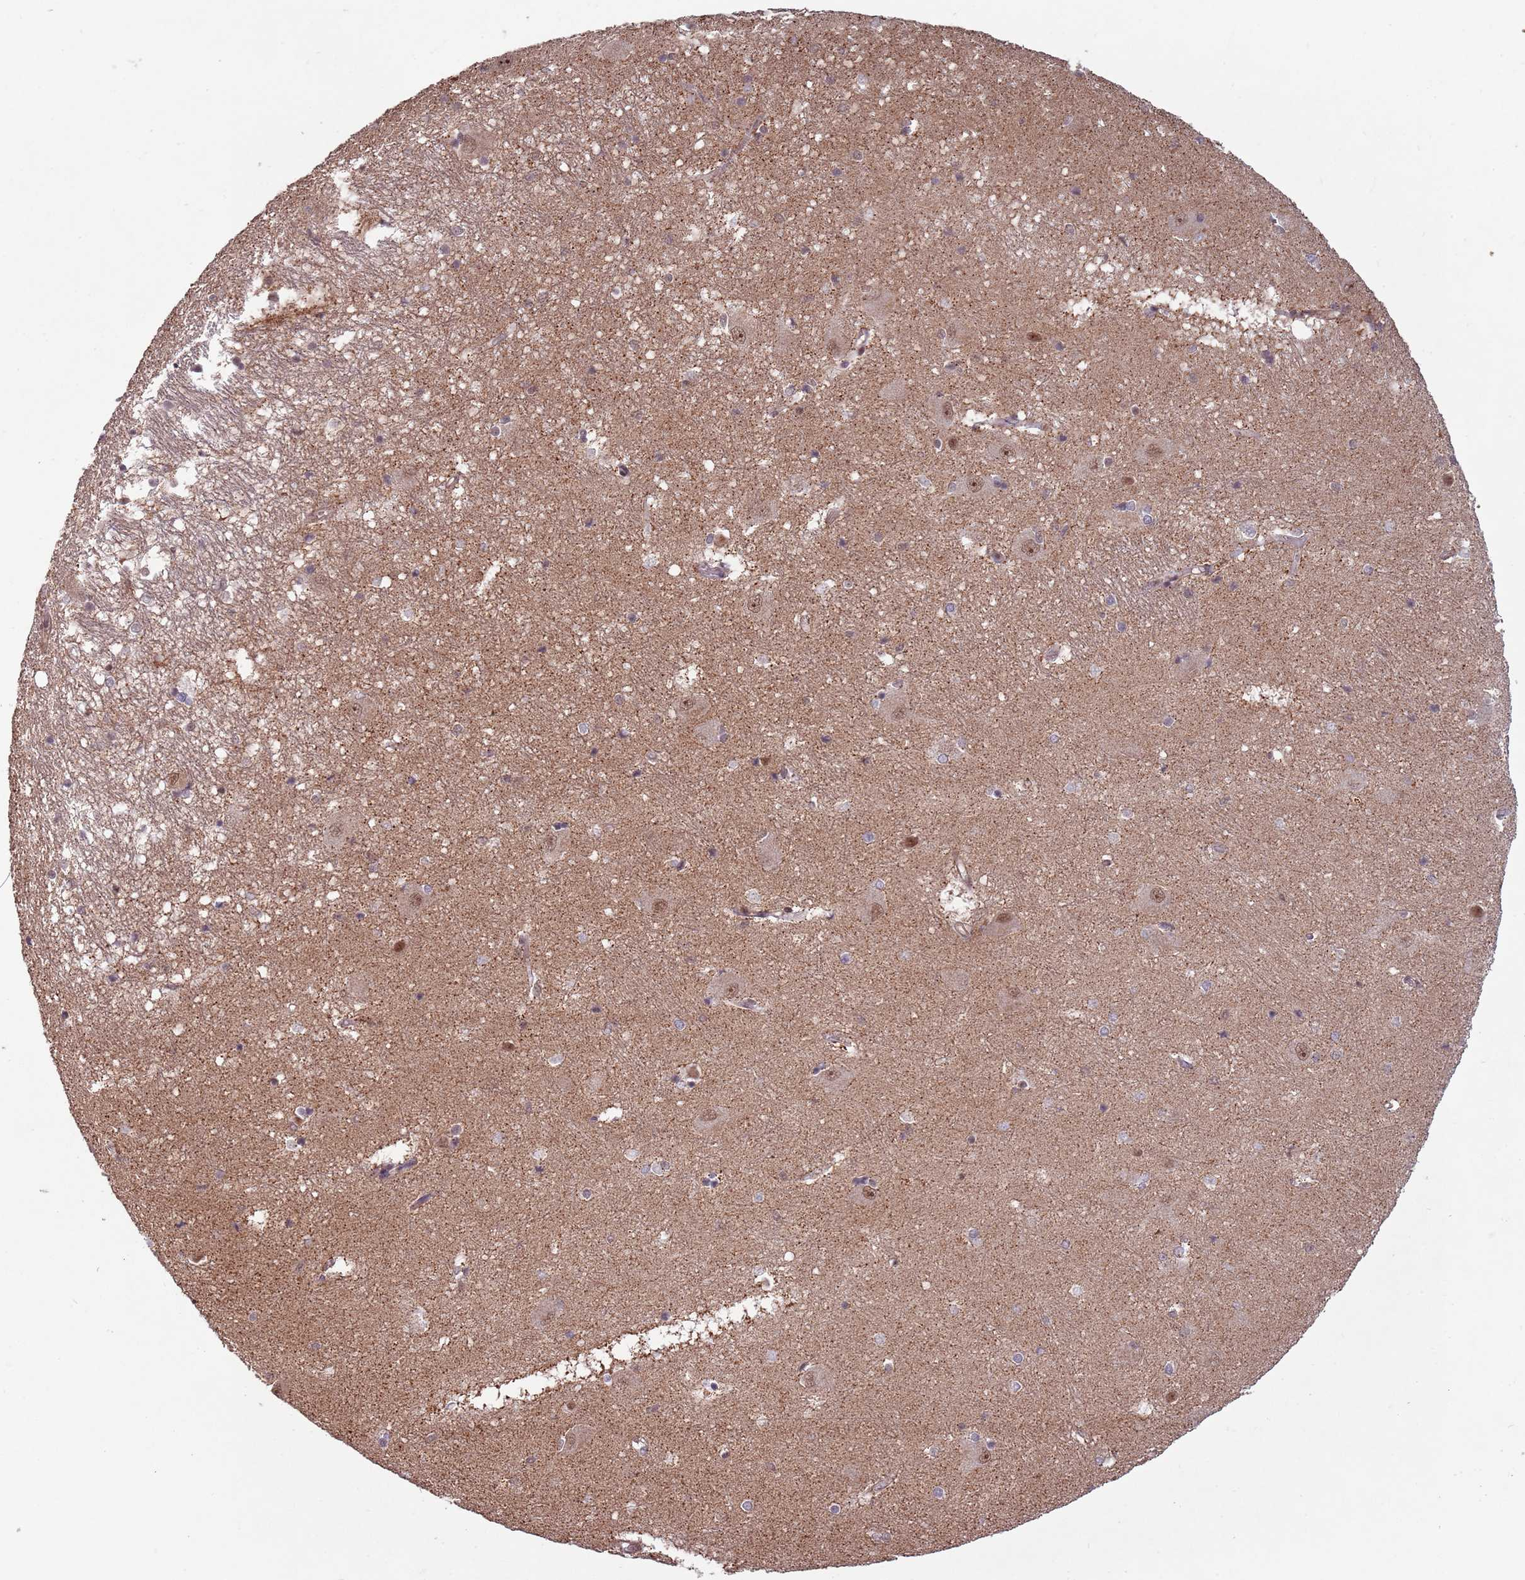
{"staining": {"intensity": "weak", "quantity": "<25%", "location": "cytoplasmic/membranous,nuclear"}, "tissue": "caudate", "cell_type": "Glial cells", "image_type": "normal", "snomed": [{"axis": "morphology", "description": "Normal tissue, NOS"}, {"axis": "topography", "description": "Lateral ventricle wall"}], "caption": "Glial cells are negative for protein expression in unremarkable human caudate. (DAB (3,3'-diaminobenzidine) IHC visualized using brightfield microscopy, high magnification).", "gene": "SUDS3", "patient": {"sex": "male", "age": 37}}